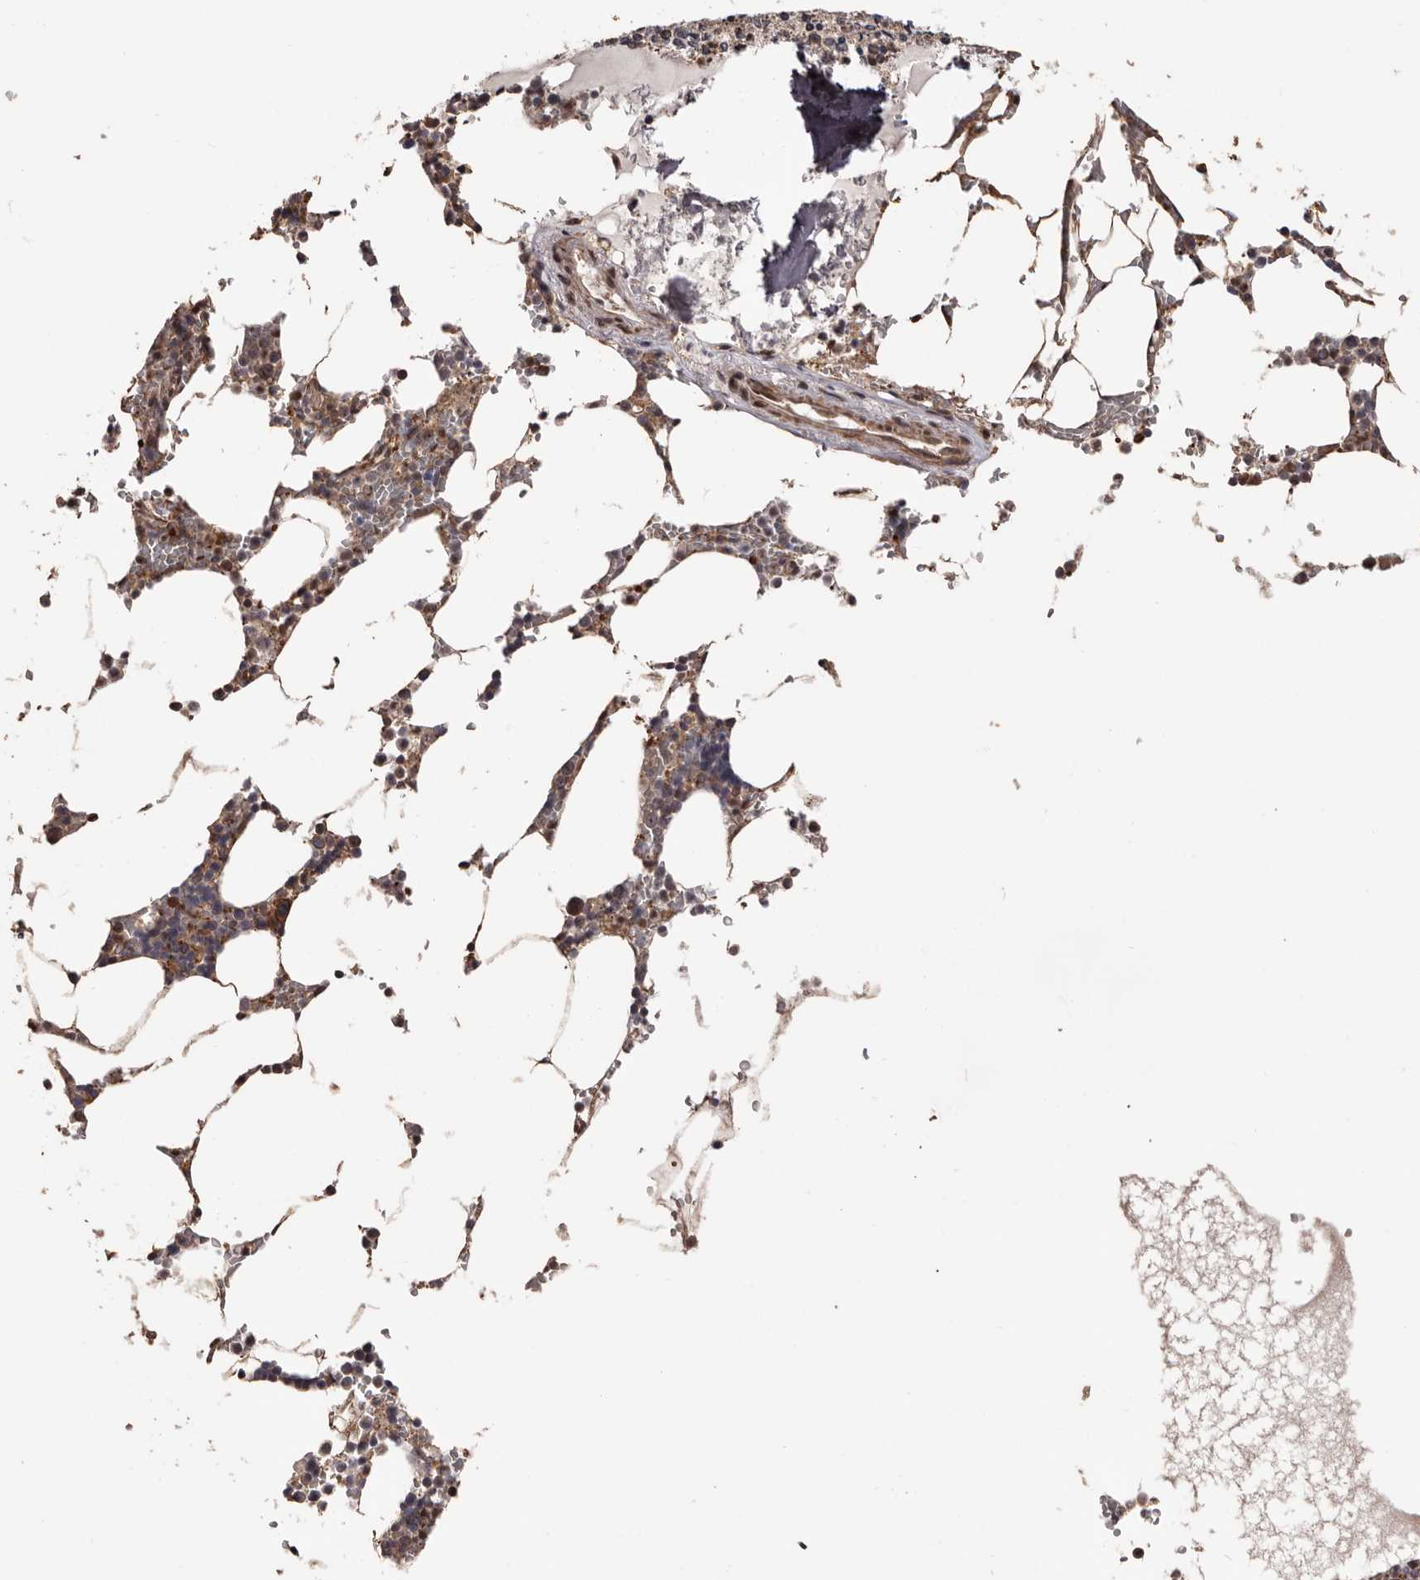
{"staining": {"intensity": "moderate", "quantity": "25%-75%", "location": "cytoplasmic/membranous"}, "tissue": "bone marrow", "cell_type": "Hematopoietic cells", "image_type": "normal", "snomed": [{"axis": "morphology", "description": "Normal tissue, NOS"}, {"axis": "topography", "description": "Bone marrow"}], "caption": "IHC image of benign bone marrow: human bone marrow stained using IHC reveals medium levels of moderate protein expression localized specifically in the cytoplasmic/membranous of hematopoietic cells, appearing as a cytoplasmic/membranous brown color.", "gene": "ZCCHC7", "patient": {"sex": "male", "age": 70}}